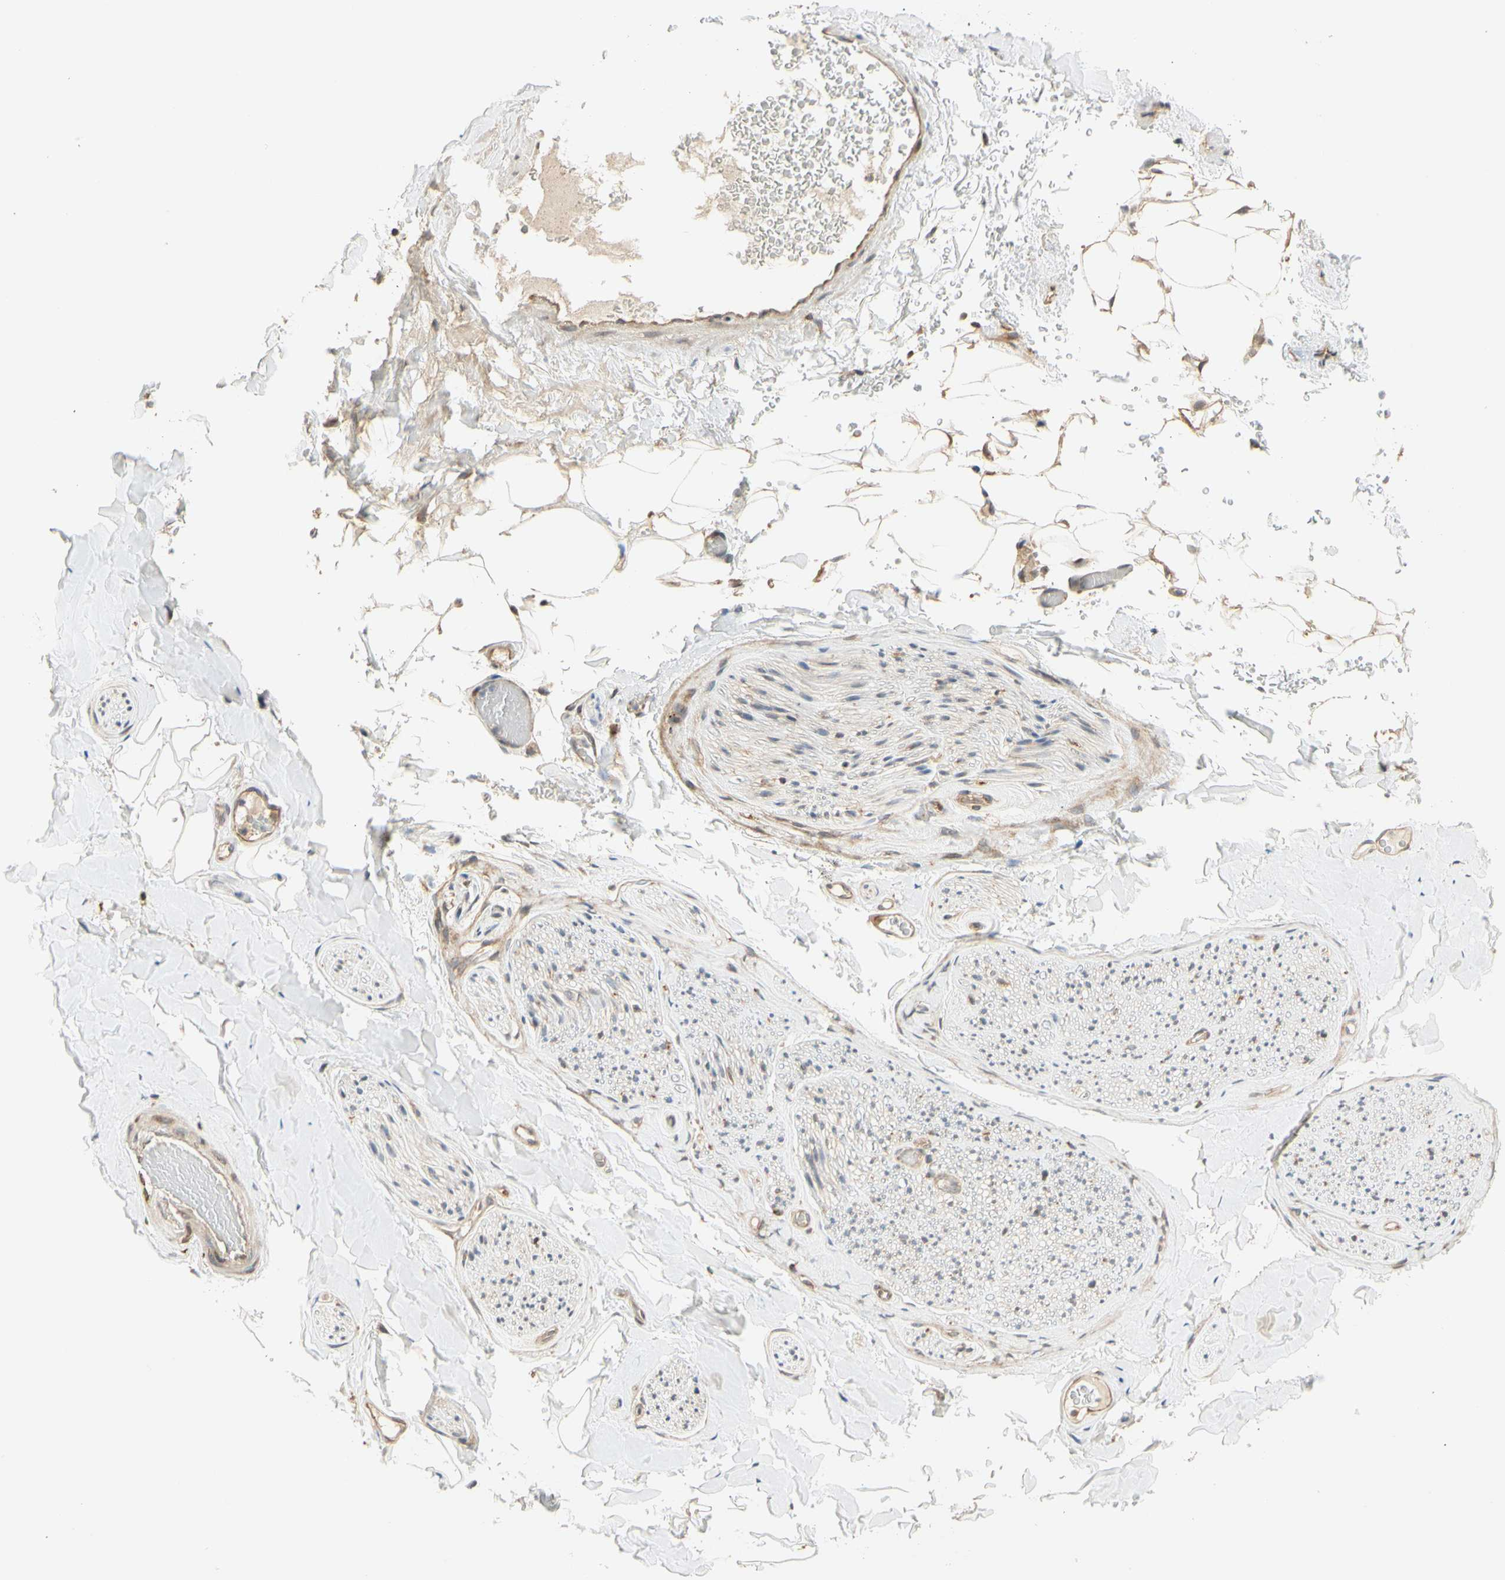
{"staining": {"intensity": "weak", "quantity": ">75%", "location": "cytoplasmic/membranous"}, "tissue": "adipose tissue", "cell_type": "Adipocytes", "image_type": "normal", "snomed": [{"axis": "morphology", "description": "Normal tissue, NOS"}, {"axis": "topography", "description": "Peripheral nerve tissue"}], "caption": "Adipose tissue stained with immunohistochemistry shows weak cytoplasmic/membranous expression in approximately >75% of adipocytes.", "gene": "ANKHD1", "patient": {"sex": "male", "age": 70}}